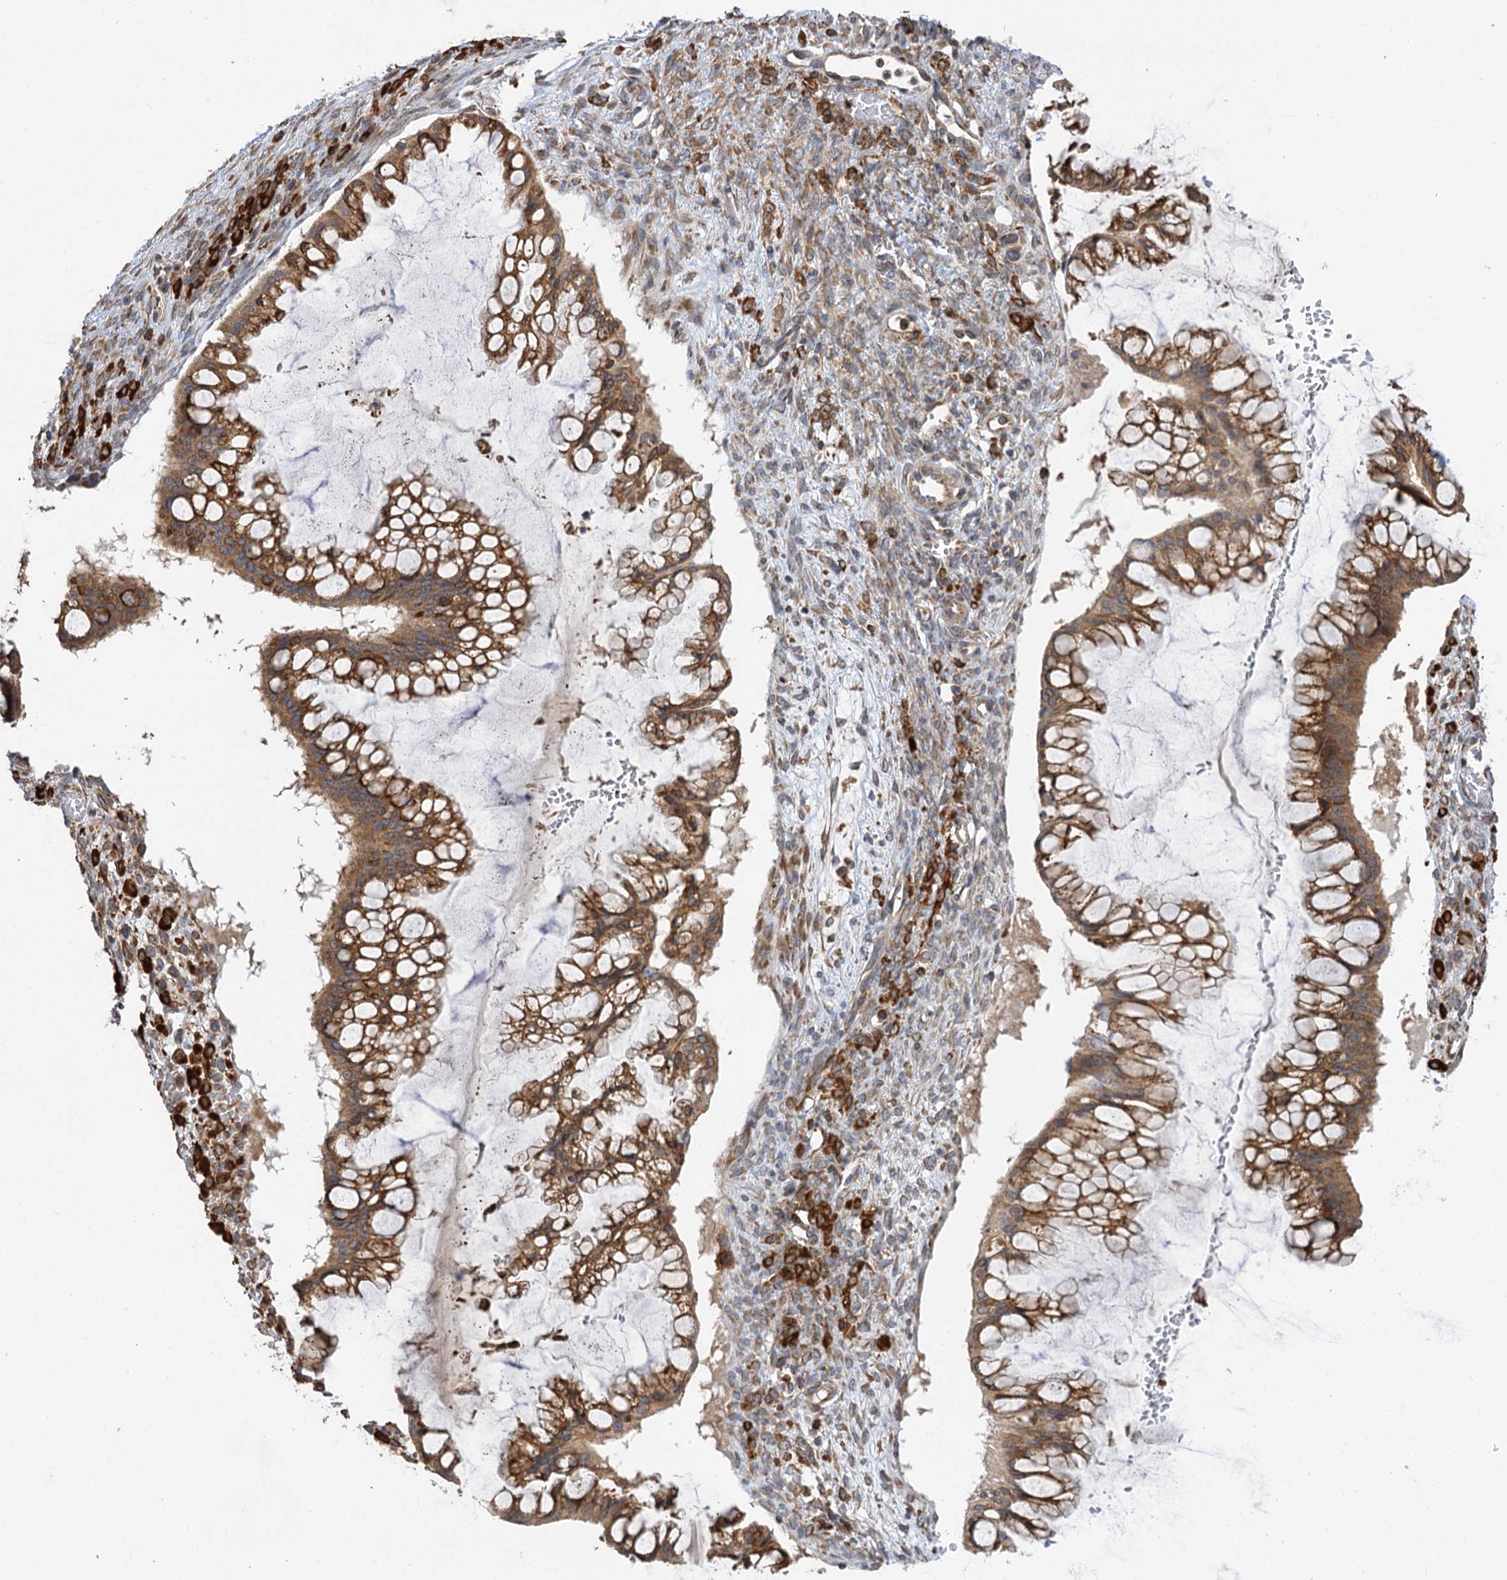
{"staining": {"intensity": "moderate", "quantity": ">75%", "location": "cytoplasmic/membranous"}, "tissue": "ovarian cancer", "cell_type": "Tumor cells", "image_type": "cancer", "snomed": [{"axis": "morphology", "description": "Cystadenocarcinoma, mucinous, NOS"}, {"axis": "topography", "description": "Ovary"}], "caption": "The immunohistochemical stain highlights moderate cytoplasmic/membranous expression in tumor cells of ovarian cancer (mucinous cystadenocarcinoma) tissue.", "gene": "PPIP5K2", "patient": {"sex": "female", "age": 73}}